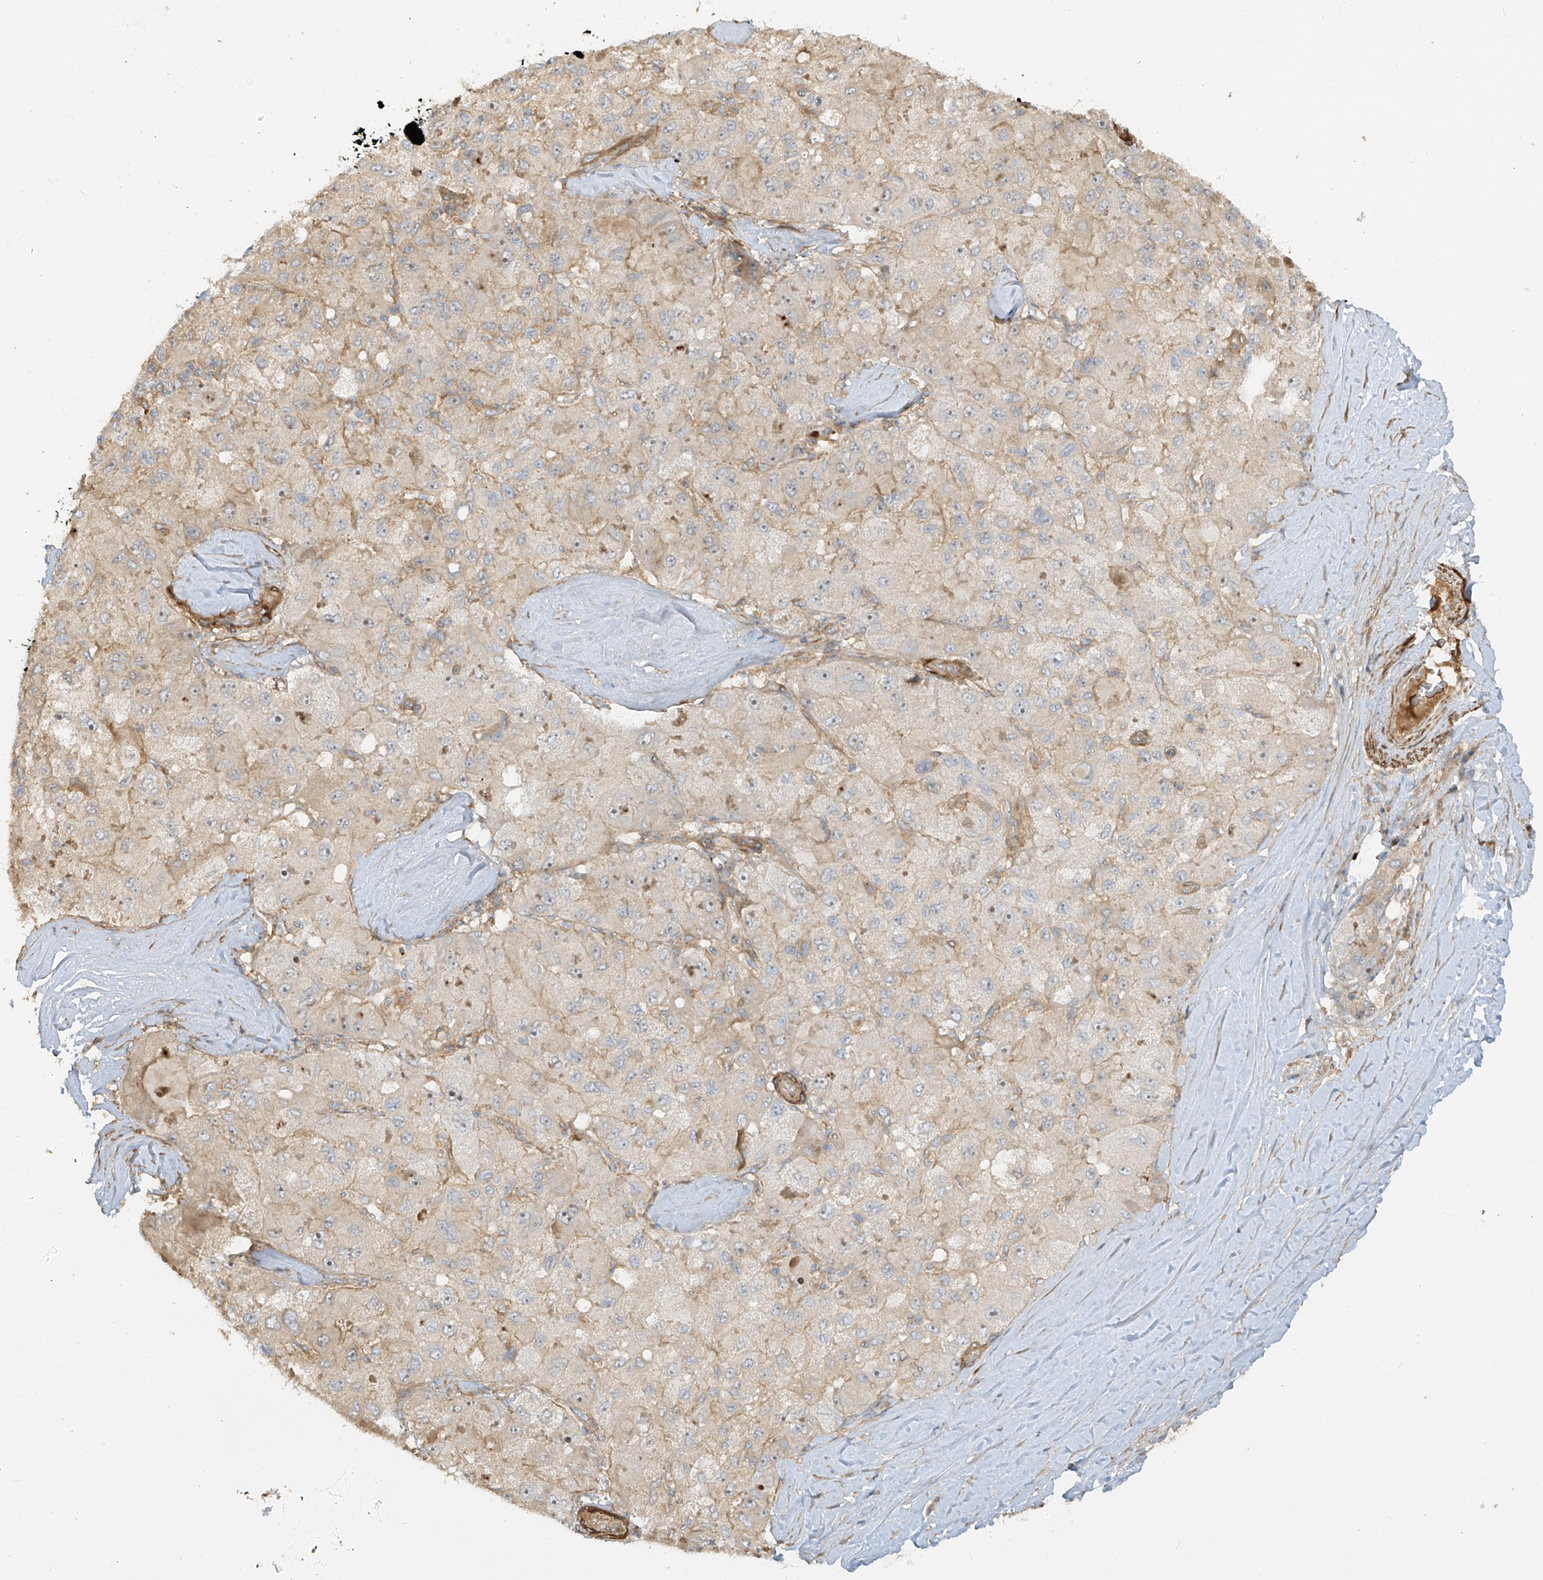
{"staining": {"intensity": "negative", "quantity": "none", "location": "none"}, "tissue": "liver cancer", "cell_type": "Tumor cells", "image_type": "cancer", "snomed": [{"axis": "morphology", "description": "Carcinoma, Hepatocellular, NOS"}, {"axis": "topography", "description": "Liver"}], "caption": "Tumor cells are negative for protein expression in human liver cancer.", "gene": "ENTR1", "patient": {"sex": "male", "age": 80}}